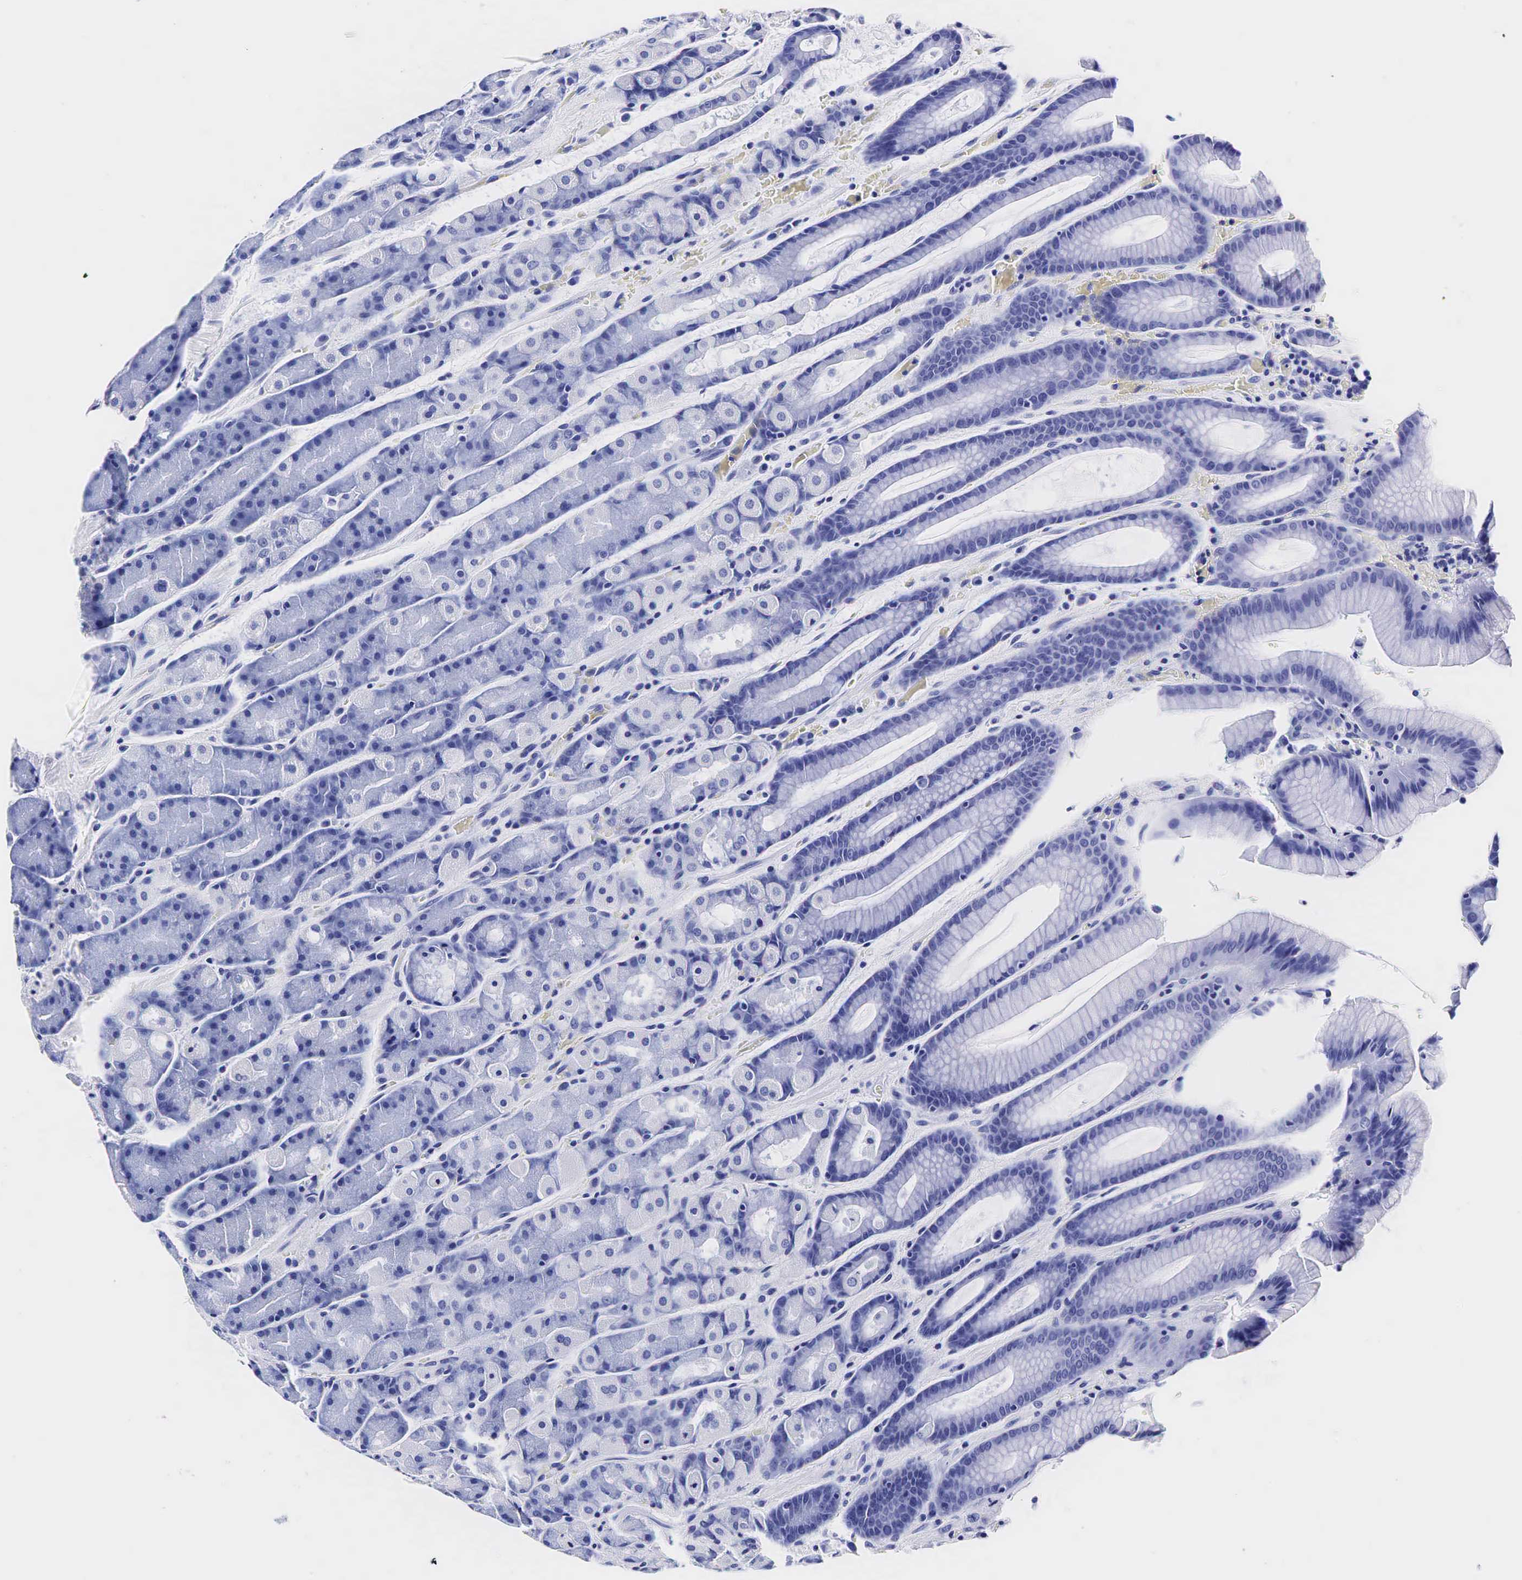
{"staining": {"intensity": "negative", "quantity": "none", "location": "none"}, "tissue": "stomach", "cell_type": "Glandular cells", "image_type": "normal", "snomed": [{"axis": "morphology", "description": "Normal tissue, NOS"}, {"axis": "topography", "description": "Stomach, upper"}], "caption": "The immunohistochemistry histopathology image has no significant staining in glandular cells of stomach. (Brightfield microscopy of DAB immunohistochemistry at high magnification).", "gene": "TG", "patient": {"sex": "male", "age": 72}}